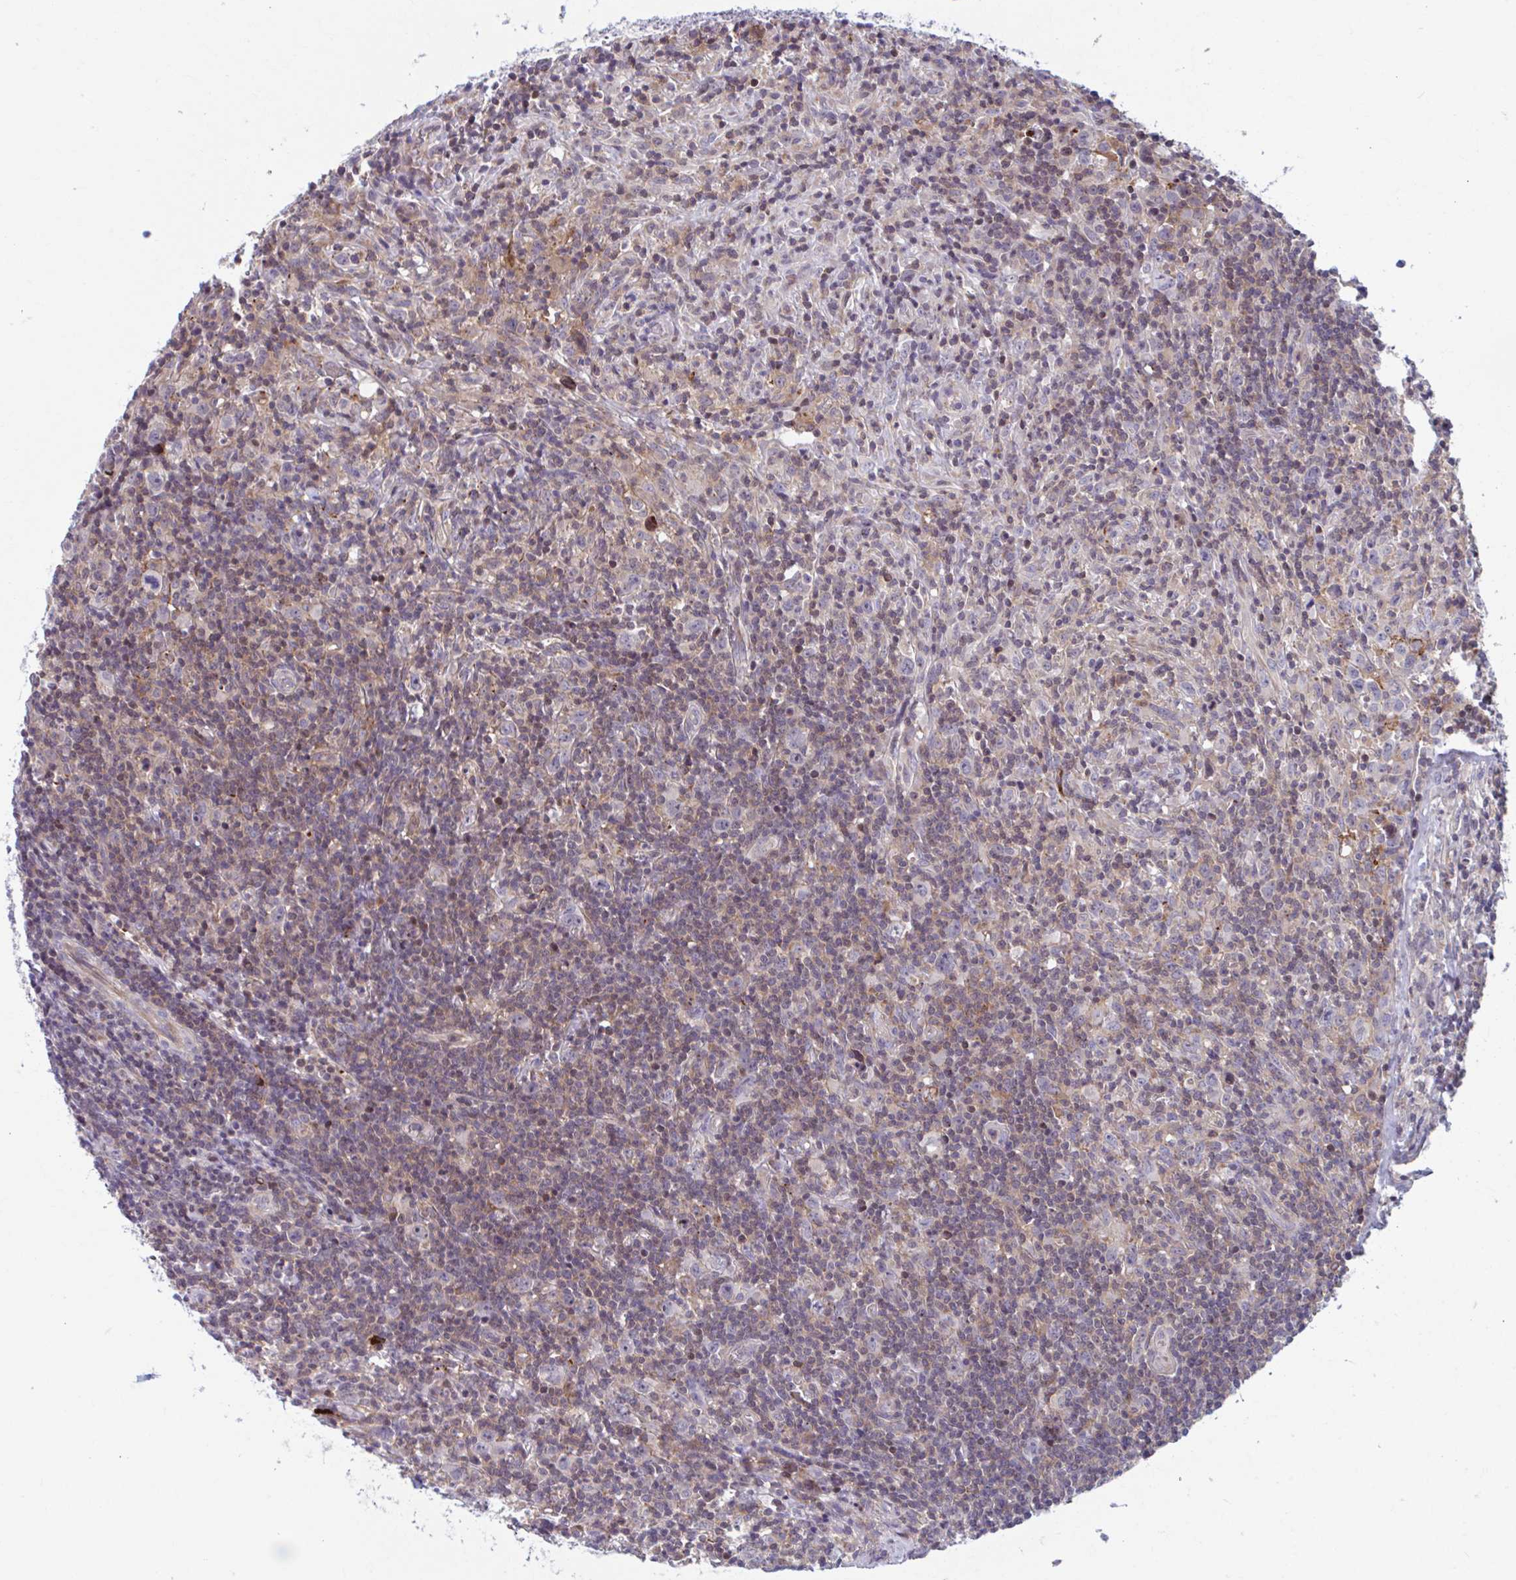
{"staining": {"intensity": "negative", "quantity": "none", "location": "none"}, "tissue": "lymphoma", "cell_type": "Tumor cells", "image_type": "cancer", "snomed": [{"axis": "morphology", "description": "Hodgkin's disease, NOS"}, {"axis": "topography", "description": "Lymph node"}], "caption": "This is an IHC histopathology image of human lymphoma. There is no expression in tumor cells.", "gene": "ADAT3", "patient": {"sex": "female", "age": 18}}